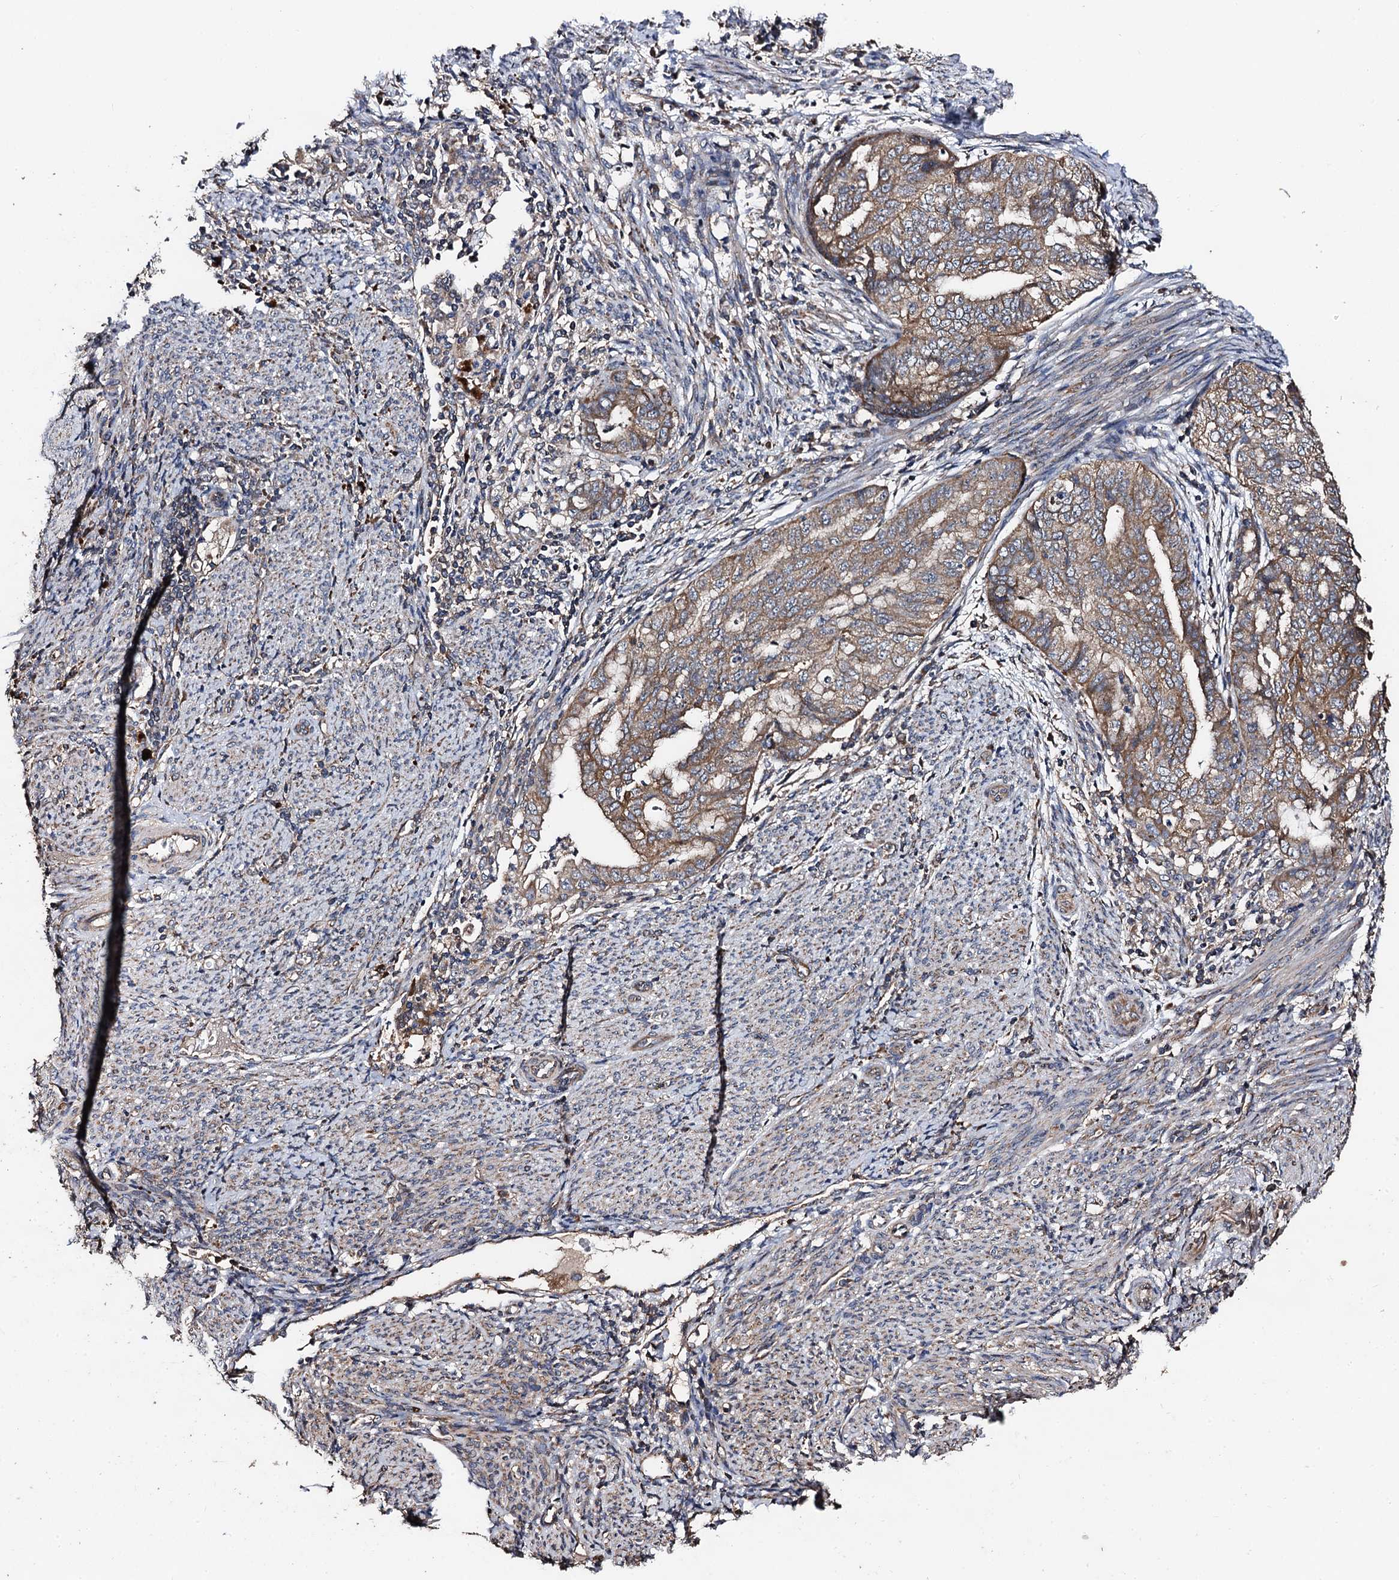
{"staining": {"intensity": "moderate", "quantity": ">75%", "location": "cytoplasmic/membranous"}, "tissue": "endometrial cancer", "cell_type": "Tumor cells", "image_type": "cancer", "snomed": [{"axis": "morphology", "description": "Adenocarcinoma, NOS"}, {"axis": "topography", "description": "Endometrium"}], "caption": "Endometrial cancer (adenocarcinoma) was stained to show a protein in brown. There is medium levels of moderate cytoplasmic/membranous positivity in approximately >75% of tumor cells. The protein is stained brown, and the nuclei are stained in blue (DAB IHC with brightfield microscopy, high magnification).", "gene": "PPTC7", "patient": {"sex": "female", "age": 79}}